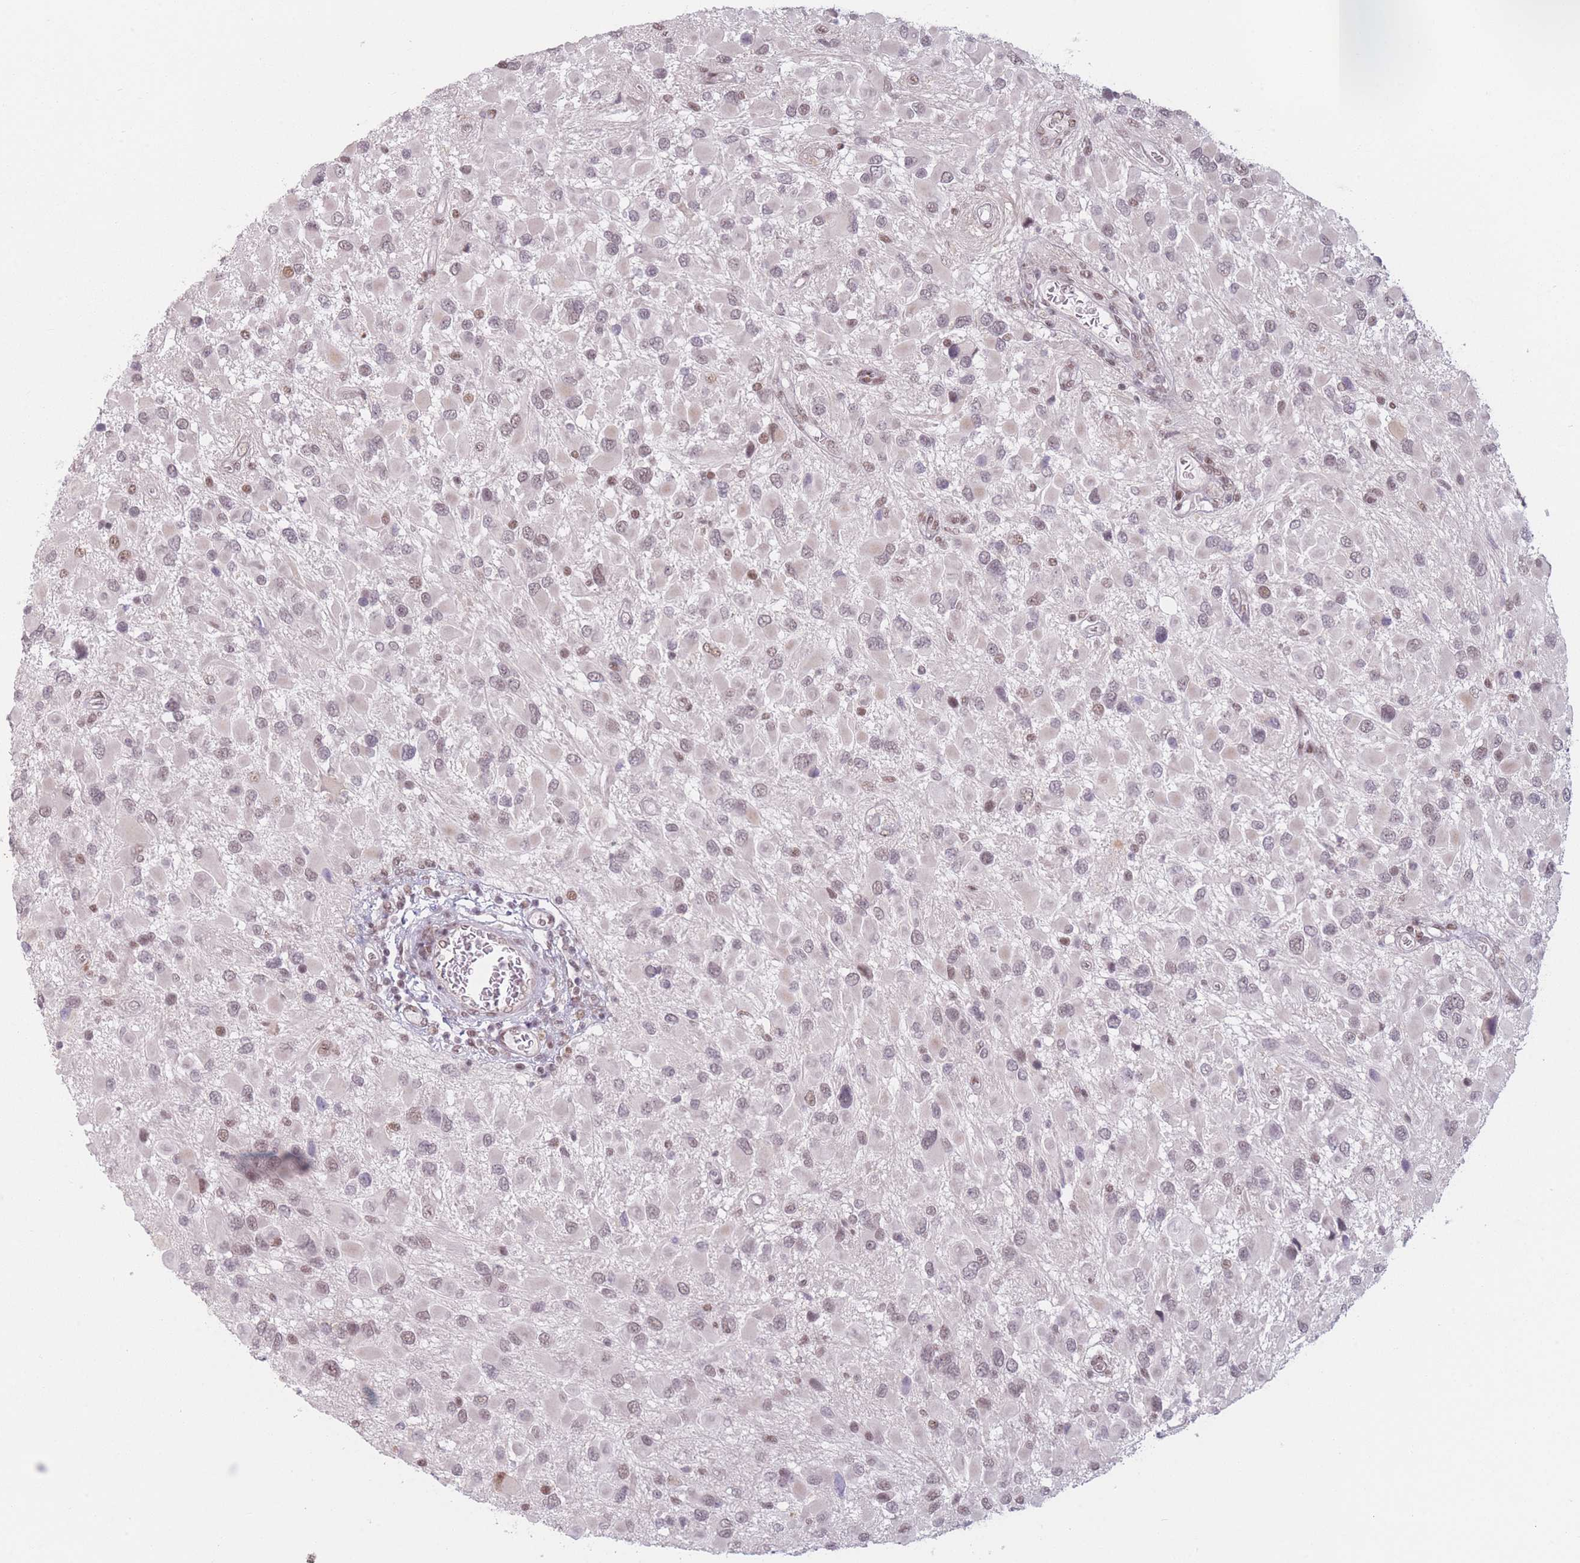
{"staining": {"intensity": "weak", "quantity": "25%-75%", "location": "nuclear"}, "tissue": "glioma", "cell_type": "Tumor cells", "image_type": "cancer", "snomed": [{"axis": "morphology", "description": "Glioma, malignant, High grade"}, {"axis": "topography", "description": "Brain"}], "caption": "Immunohistochemical staining of human malignant glioma (high-grade) exhibits low levels of weak nuclear positivity in about 25%-75% of tumor cells.", "gene": "SUPT6H", "patient": {"sex": "male", "age": 53}}